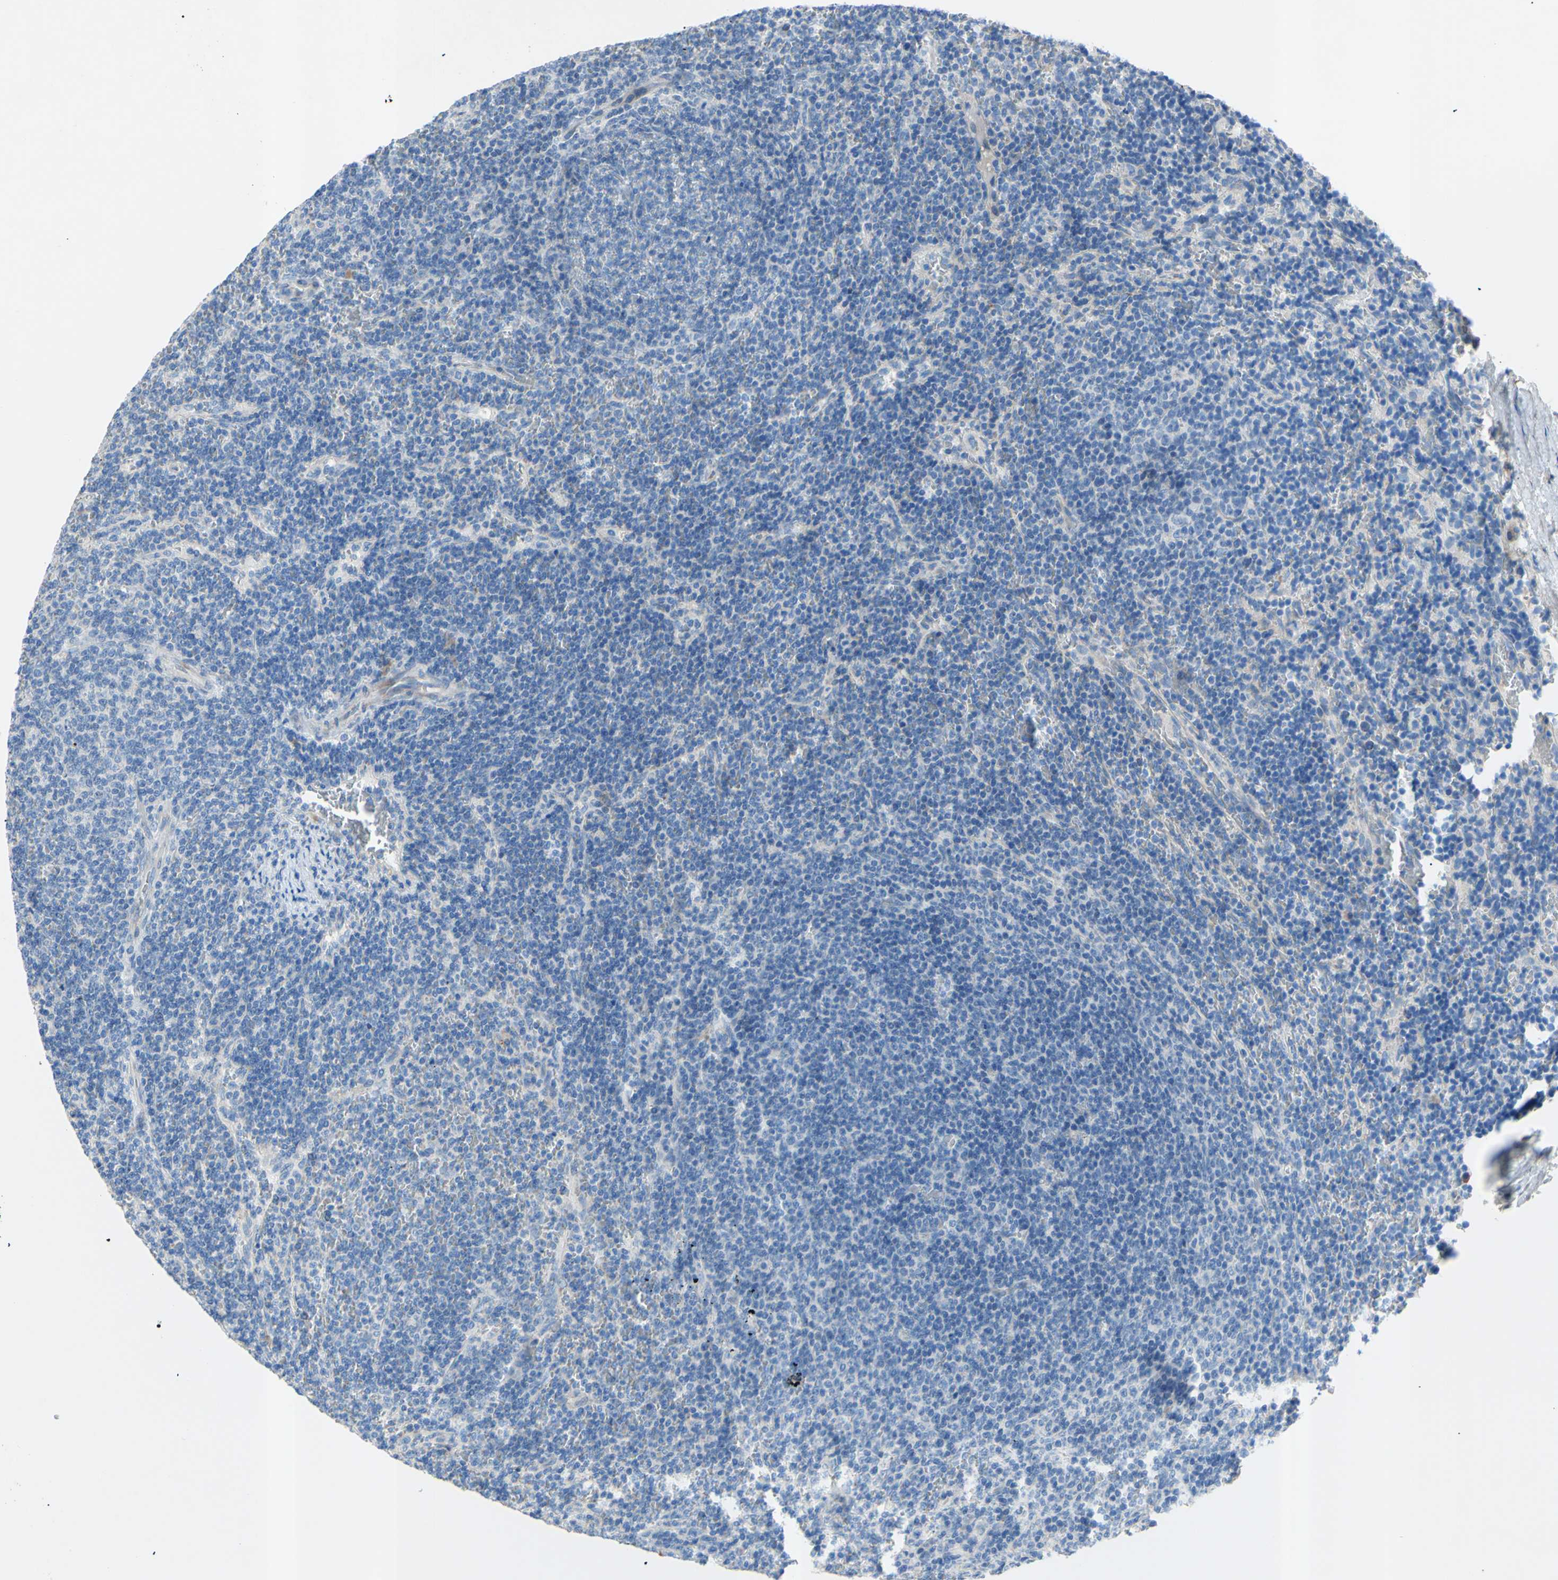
{"staining": {"intensity": "negative", "quantity": "none", "location": "none"}, "tissue": "lymphoma", "cell_type": "Tumor cells", "image_type": "cancer", "snomed": [{"axis": "morphology", "description": "Malignant lymphoma, non-Hodgkin's type, Low grade"}, {"axis": "topography", "description": "Spleen"}], "caption": "Tumor cells show no significant staining in malignant lymphoma, non-Hodgkin's type (low-grade). The staining was performed using DAB (3,3'-diaminobenzidine) to visualize the protein expression in brown, while the nuclei were stained in blue with hematoxylin (Magnification: 20x).", "gene": "TMIGD2", "patient": {"sex": "female", "age": 50}}